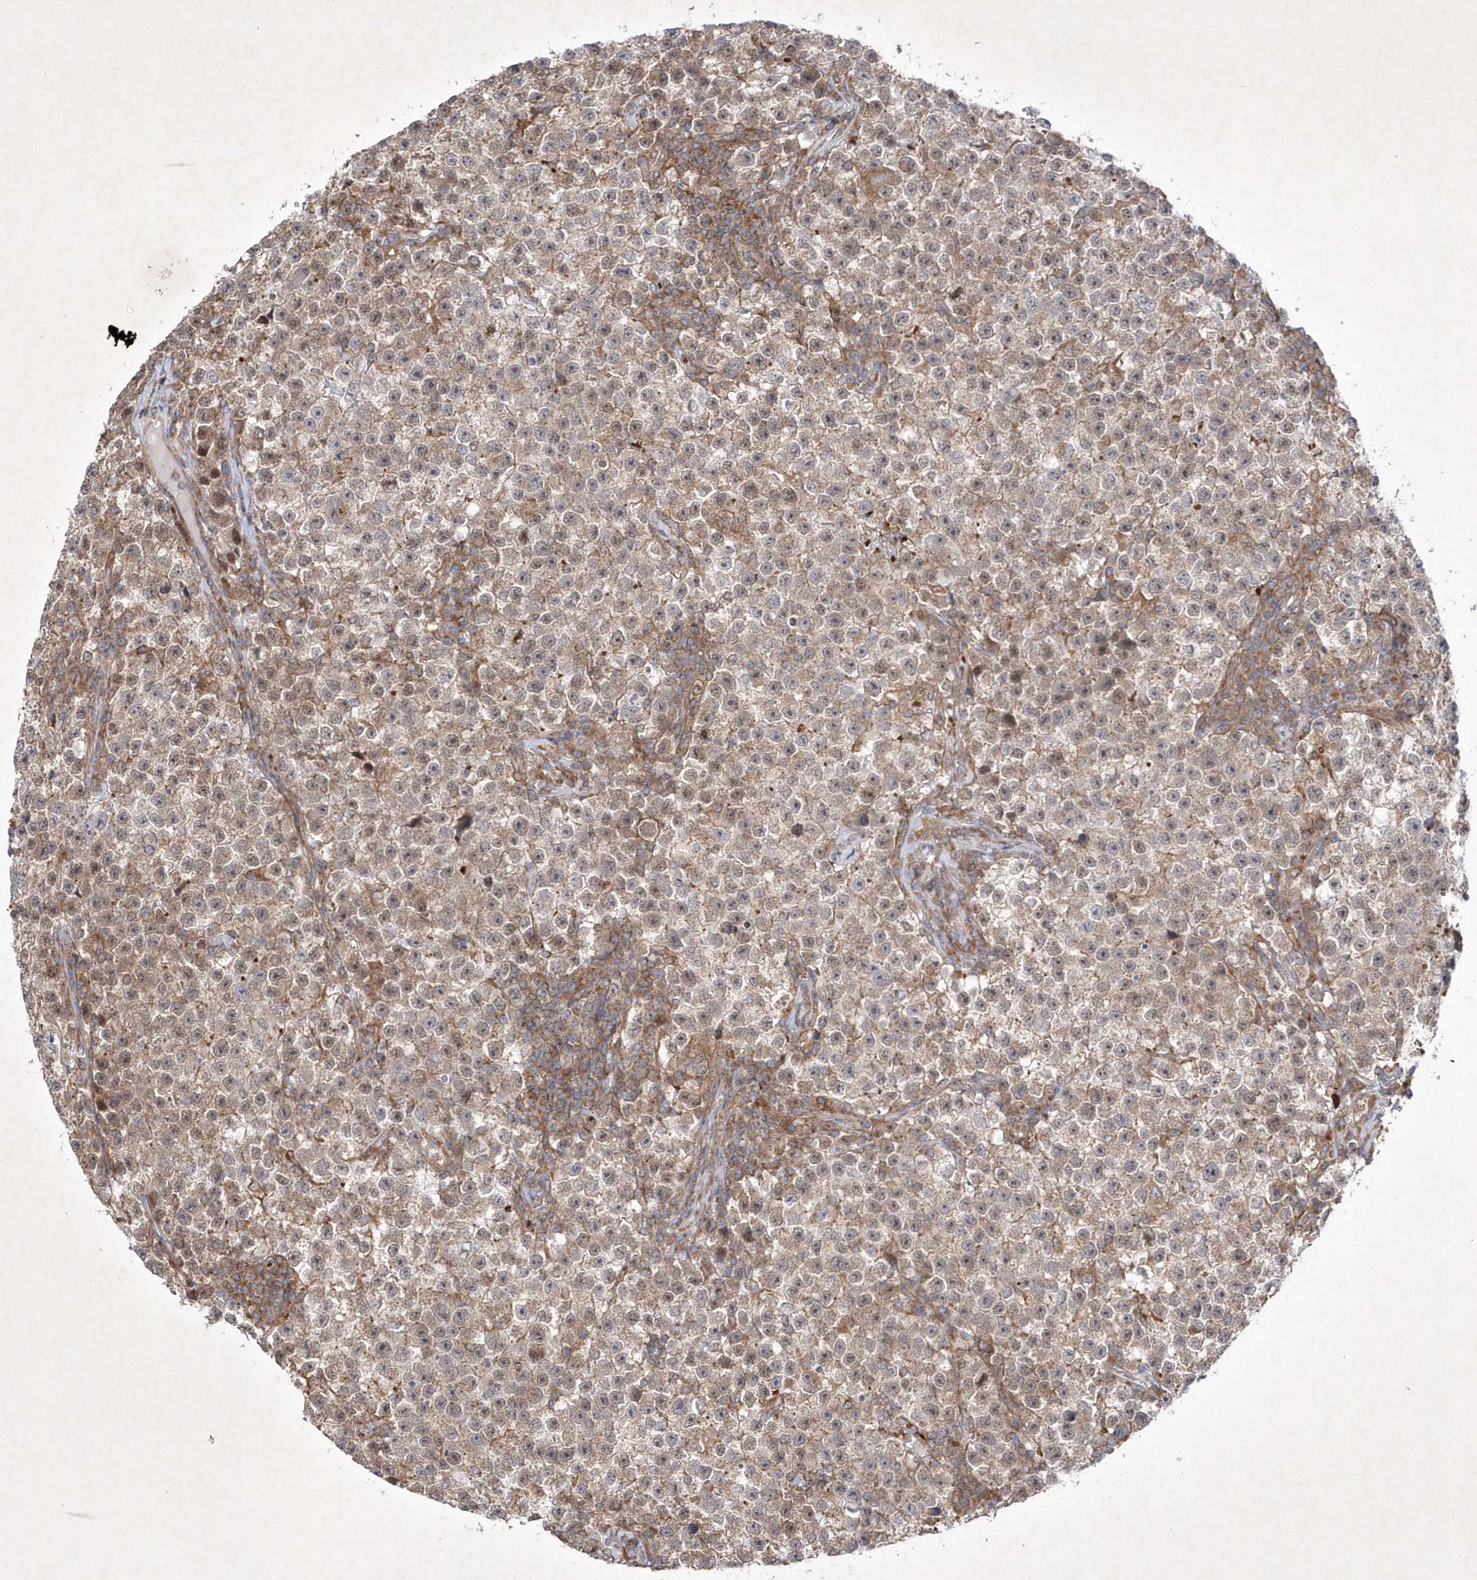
{"staining": {"intensity": "weak", "quantity": ">75%", "location": "cytoplasmic/membranous,nuclear"}, "tissue": "testis cancer", "cell_type": "Tumor cells", "image_type": "cancer", "snomed": [{"axis": "morphology", "description": "Seminoma, NOS"}, {"axis": "topography", "description": "Testis"}], "caption": "The image exhibits a brown stain indicating the presence of a protein in the cytoplasmic/membranous and nuclear of tumor cells in testis seminoma. (brown staining indicates protein expression, while blue staining denotes nuclei).", "gene": "OPA1", "patient": {"sex": "male", "age": 22}}